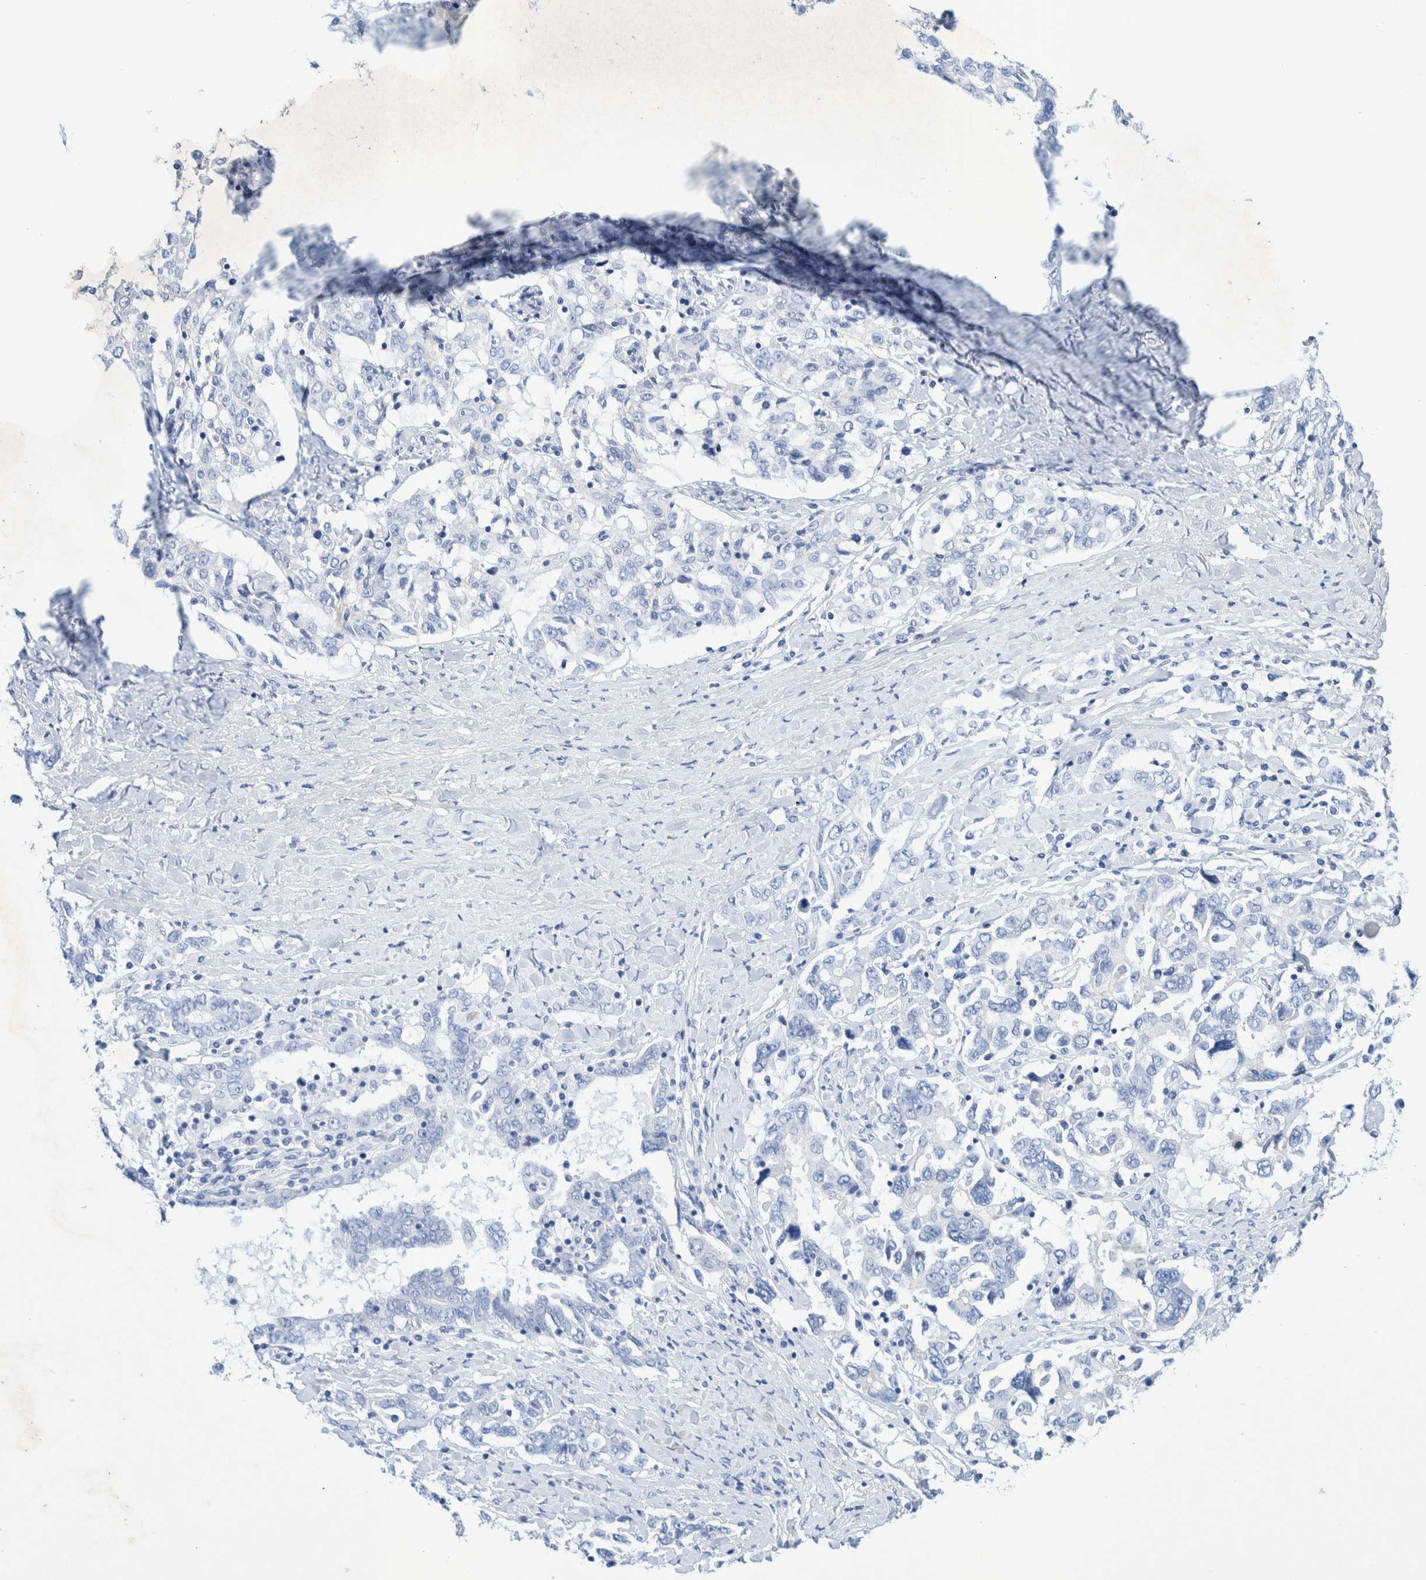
{"staining": {"intensity": "negative", "quantity": "none", "location": "none"}, "tissue": "ovarian cancer", "cell_type": "Tumor cells", "image_type": "cancer", "snomed": [{"axis": "morphology", "description": "Carcinoma, endometroid"}, {"axis": "topography", "description": "Ovary"}], "caption": "High power microscopy photomicrograph of an immunohistochemistry histopathology image of ovarian endometroid carcinoma, revealing no significant staining in tumor cells. (Brightfield microscopy of DAB (3,3'-diaminobenzidine) immunohistochemistry at high magnification).", "gene": "PERP", "patient": {"sex": "female", "age": 62}}